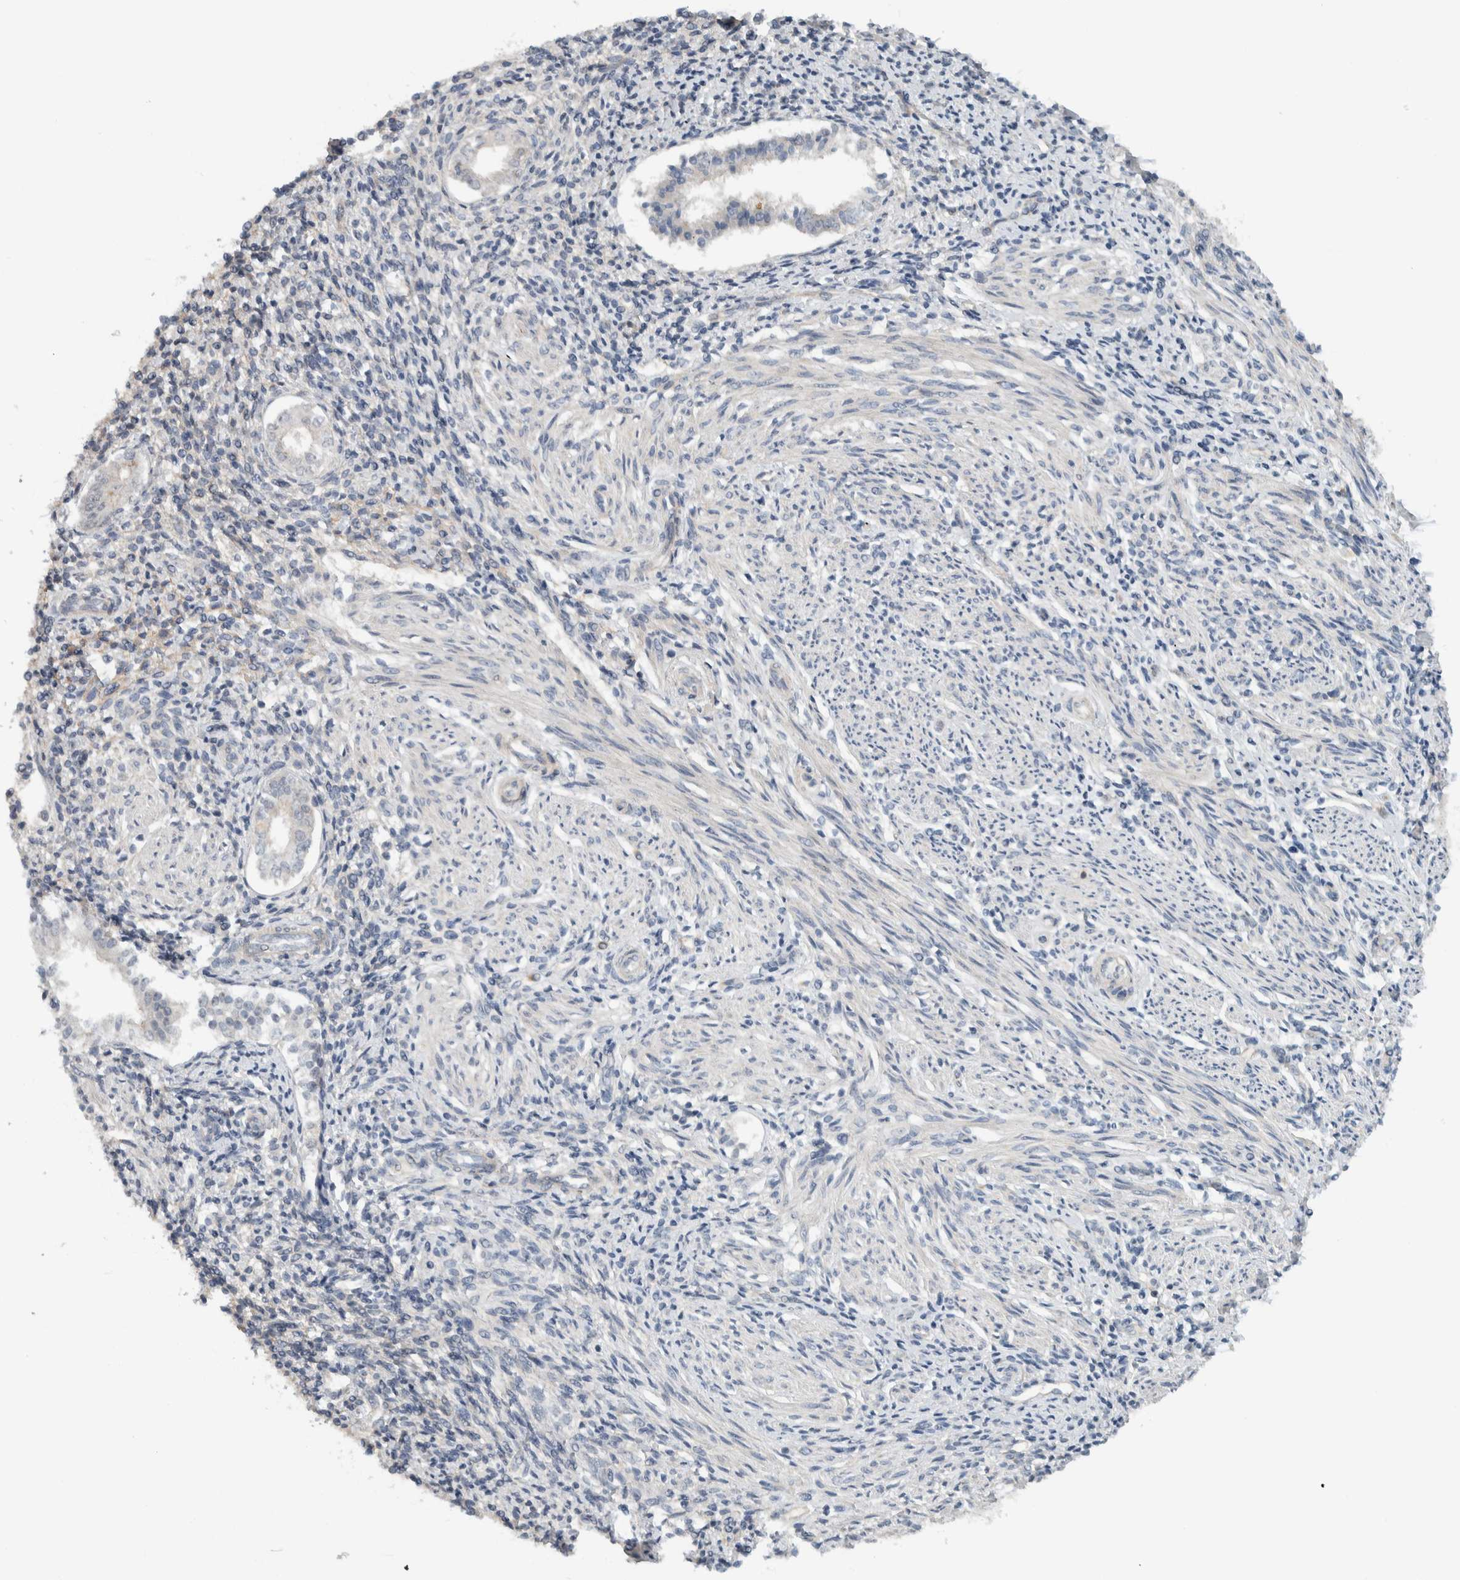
{"staining": {"intensity": "negative", "quantity": "none", "location": "none"}, "tissue": "endometrium", "cell_type": "Cells in endometrial stroma", "image_type": "normal", "snomed": [{"axis": "morphology", "description": "Normal tissue, NOS"}, {"axis": "topography", "description": "Endometrium"}], "caption": "Immunohistochemistry (IHC) histopathology image of unremarkable endometrium stained for a protein (brown), which demonstrates no staining in cells in endometrial stroma.", "gene": "MPRIP", "patient": {"sex": "female", "age": 66}}